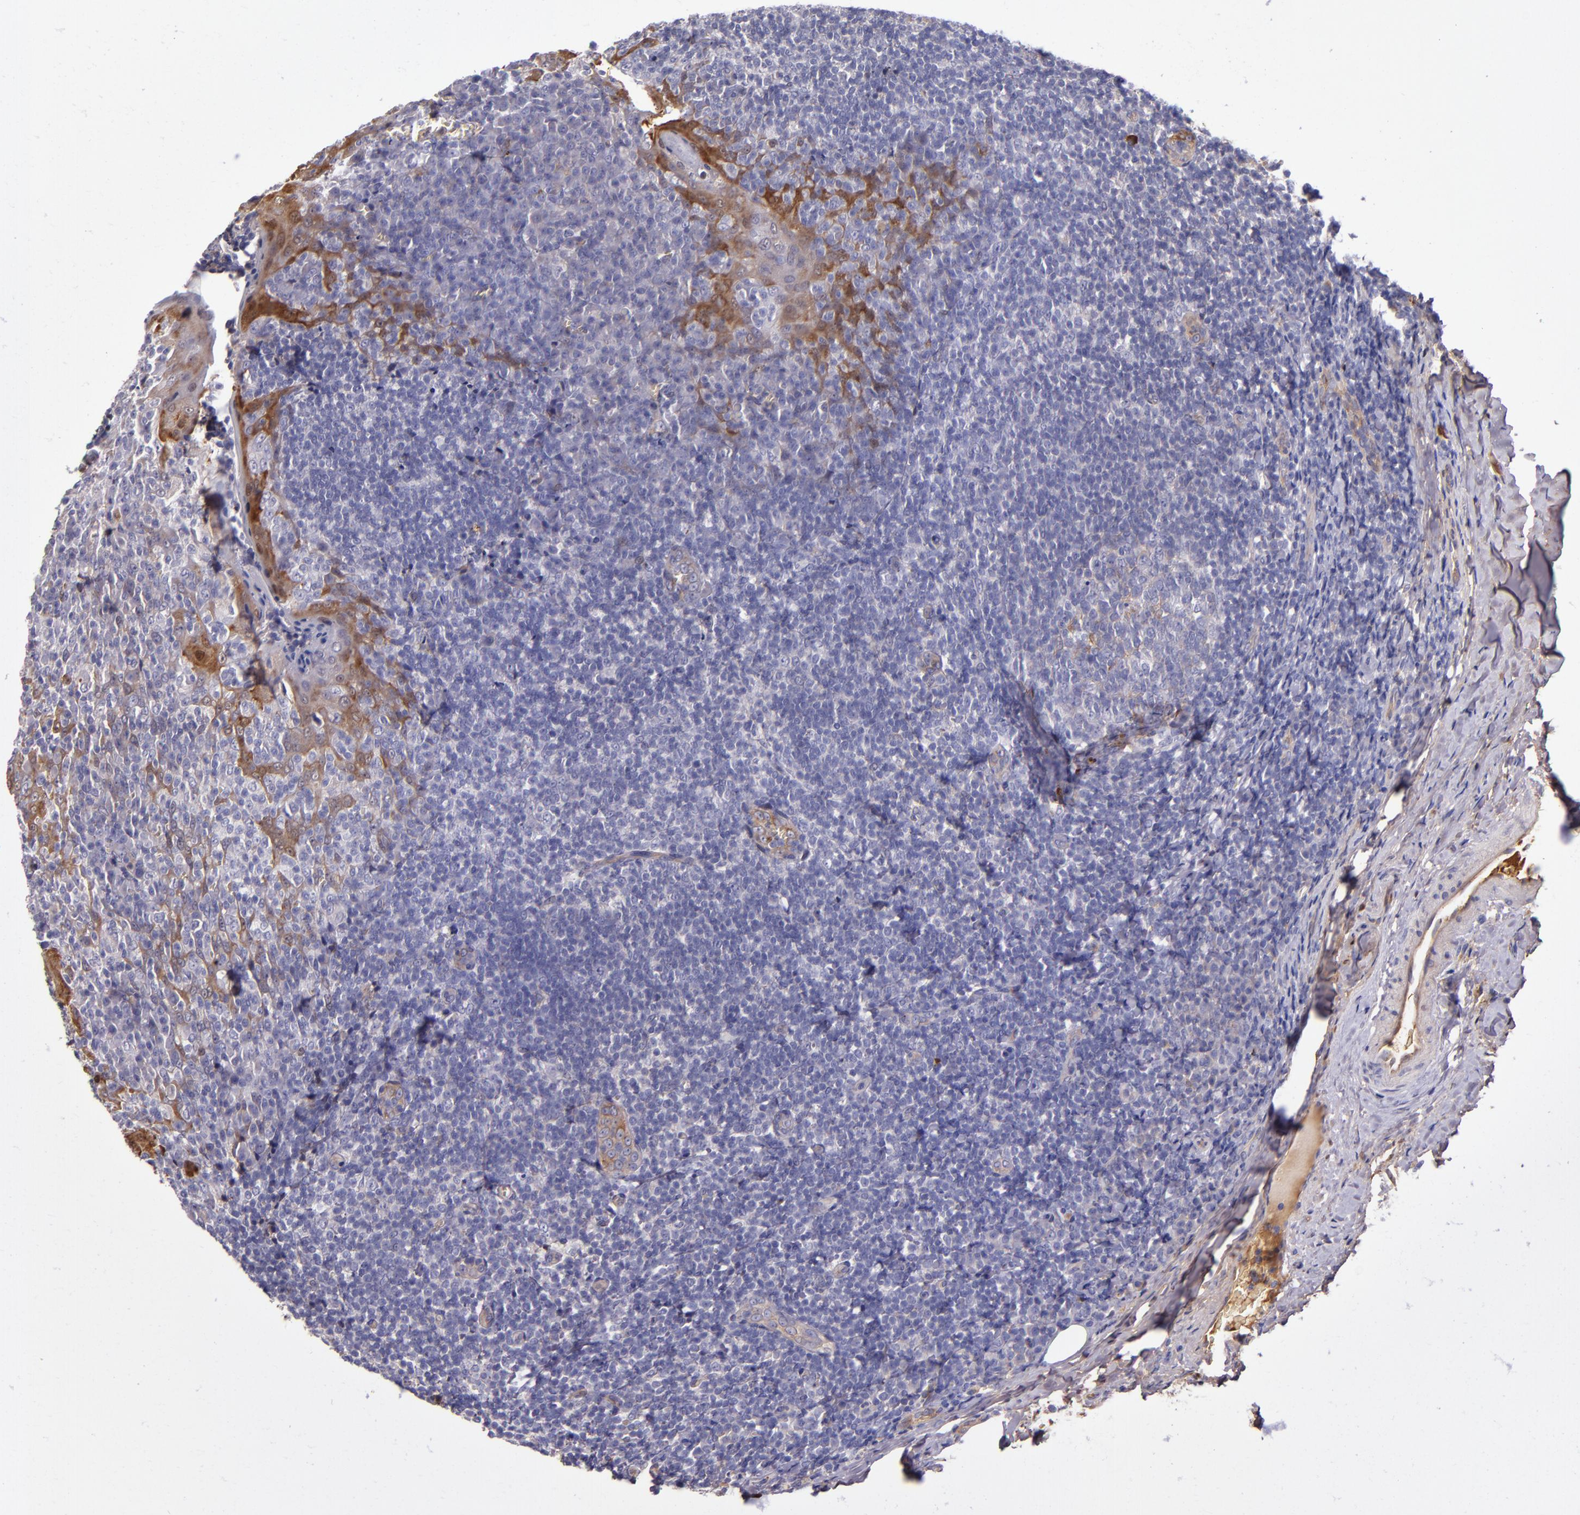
{"staining": {"intensity": "weak", "quantity": "<25%", "location": "cytoplasmic/membranous"}, "tissue": "tonsil", "cell_type": "Germinal center cells", "image_type": "normal", "snomed": [{"axis": "morphology", "description": "Normal tissue, NOS"}, {"axis": "topography", "description": "Tonsil"}], "caption": "DAB immunohistochemical staining of benign tonsil displays no significant positivity in germinal center cells. Brightfield microscopy of immunohistochemistry stained with DAB (3,3'-diaminobenzidine) (brown) and hematoxylin (blue), captured at high magnification.", "gene": "CLEC3B", "patient": {"sex": "male", "age": 31}}